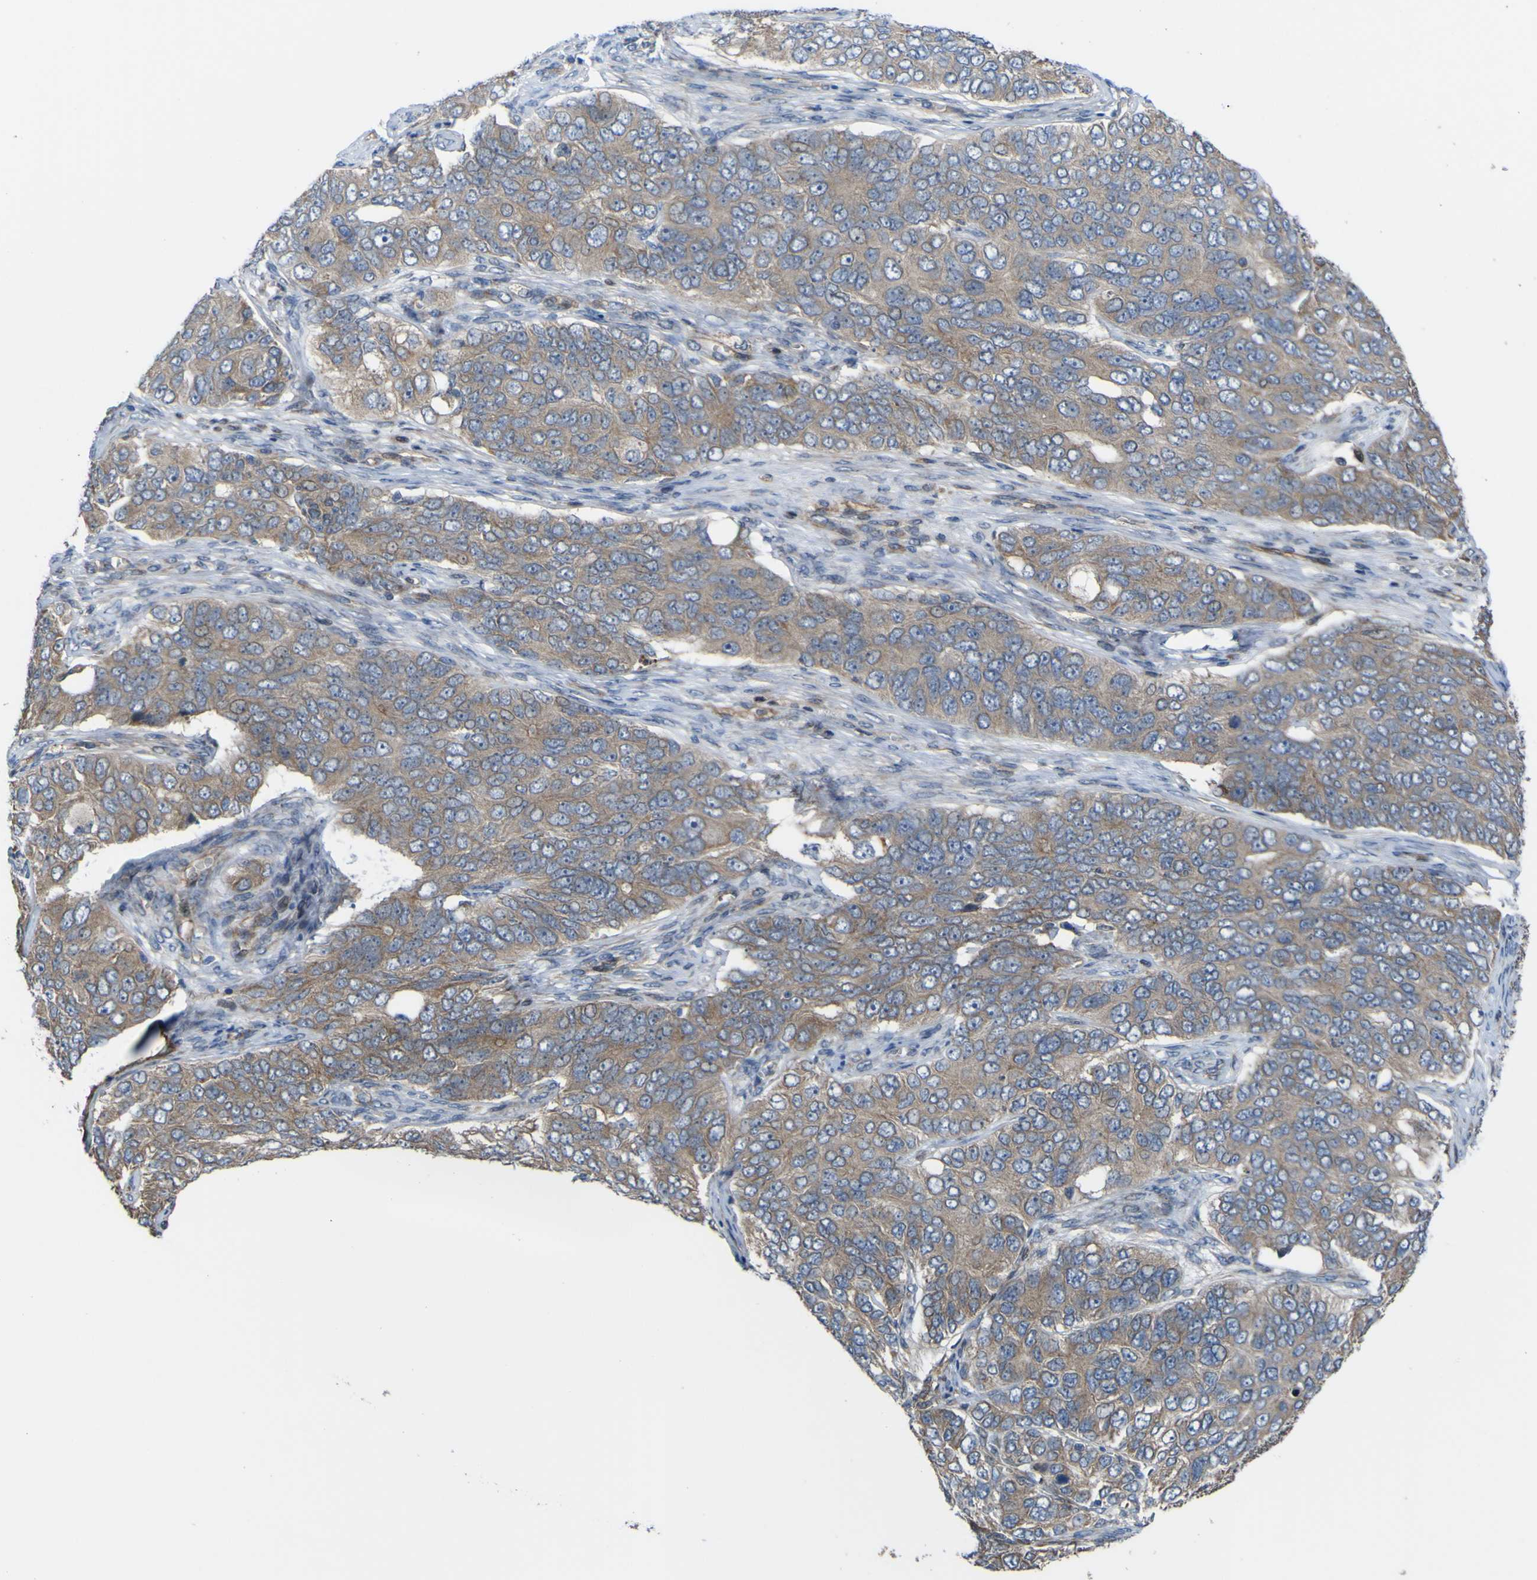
{"staining": {"intensity": "weak", "quantity": ">75%", "location": "cytoplasmic/membranous"}, "tissue": "ovarian cancer", "cell_type": "Tumor cells", "image_type": "cancer", "snomed": [{"axis": "morphology", "description": "Carcinoma, endometroid"}, {"axis": "topography", "description": "Ovary"}], "caption": "A brown stain labels weak cytoplasmic/membranous staining of a protein in human ovarian cancer tumor cells.", "gene": "FBXO30", "patient": {"sex": "female", "age": 51}}